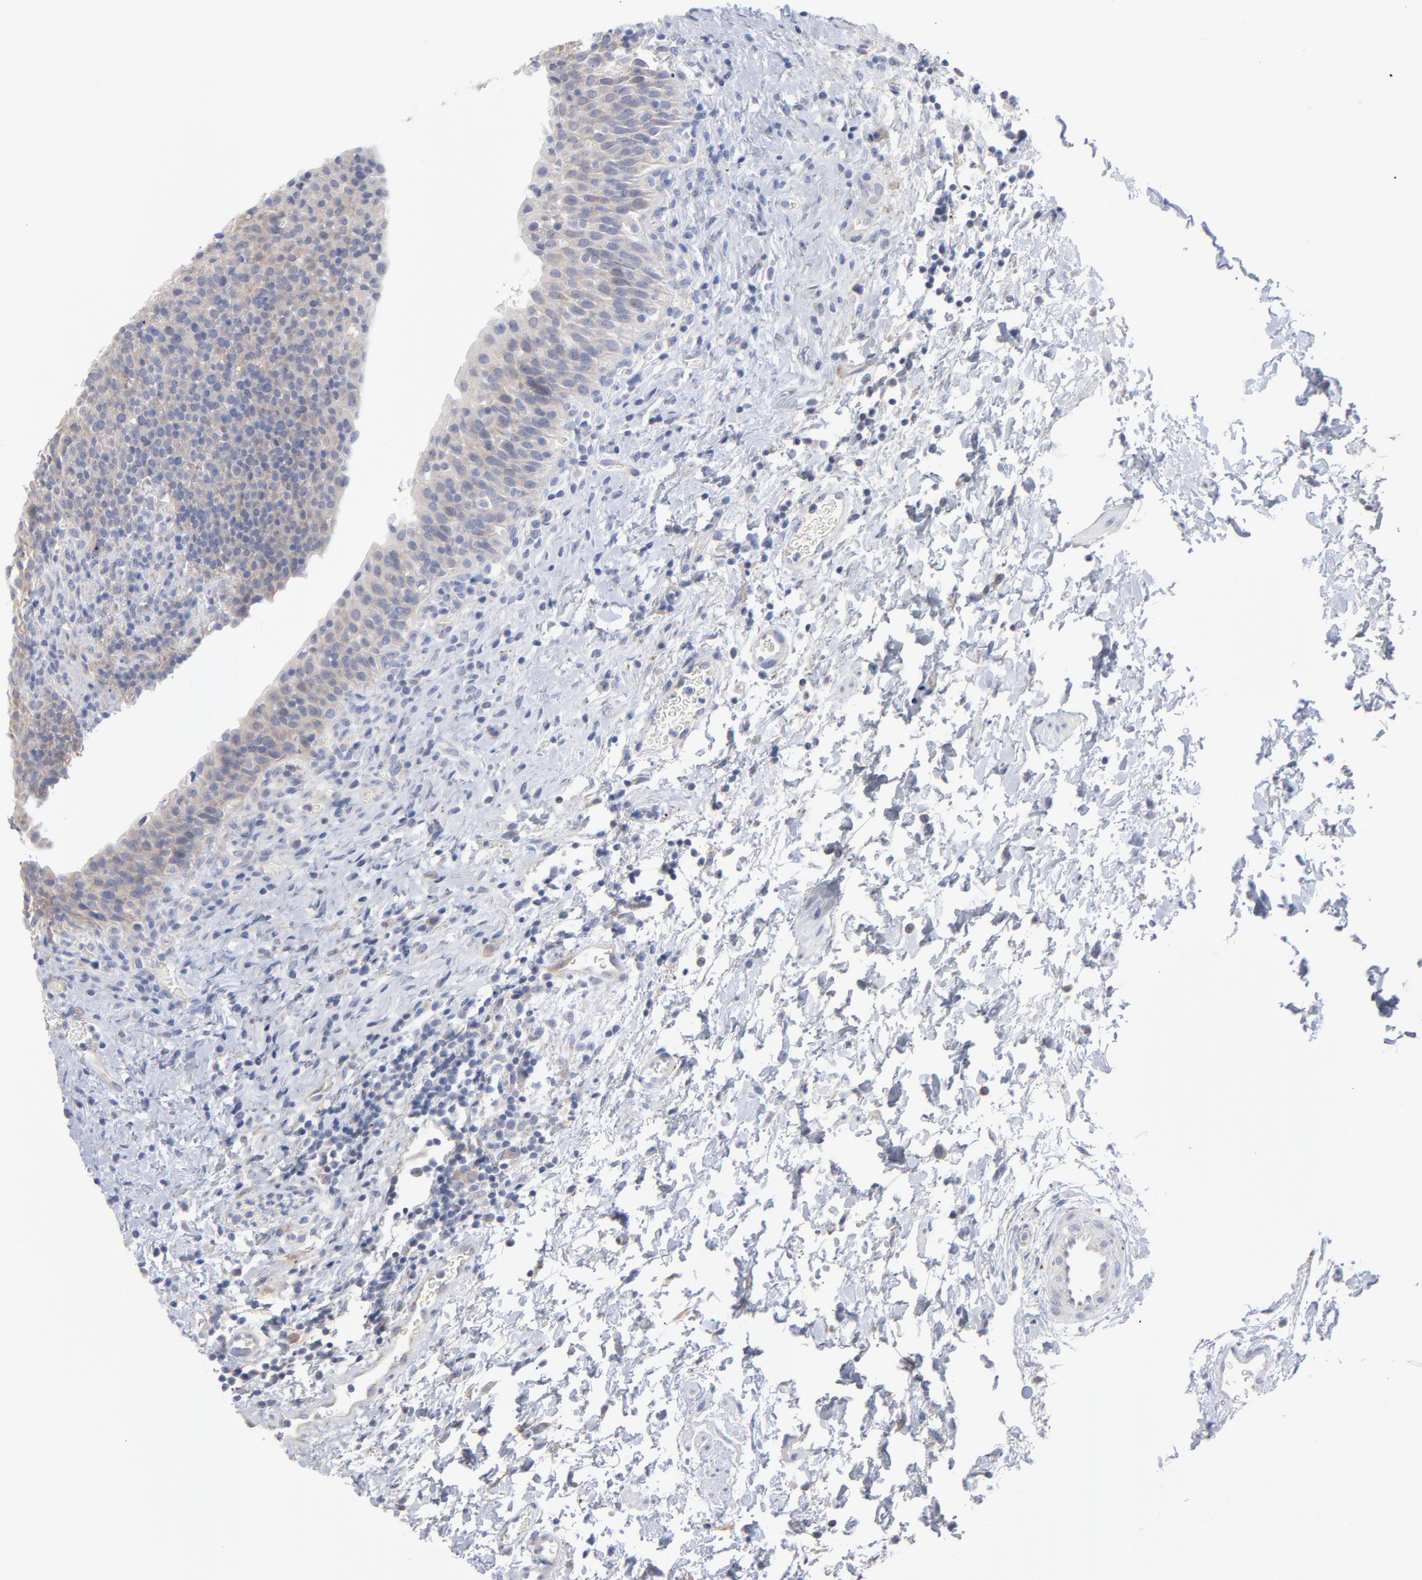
{"staining": {"intensity": "weak", "quantity": ">75%", "location": "cytoplasmic/membranous"}, "tissue": "urinary bladder", "cell_type": "Urothelial cells", "image_type": "normal", "snomed": [{"axis": "morphology", "description": "Normal tissue, NOS"}, {"axis": "topography", "description": "Urinary bladder"}], "caption": "Brown immunohistochemical staining in normal human urinary bladder reveals weak cytoplasmic/membranous positivity in about >75% of urothelial cells. (Brightfield microscopy of DAB IHC at high magnification).", "gene": "CPE", "patient": {"sex": "male", "age": 51}}